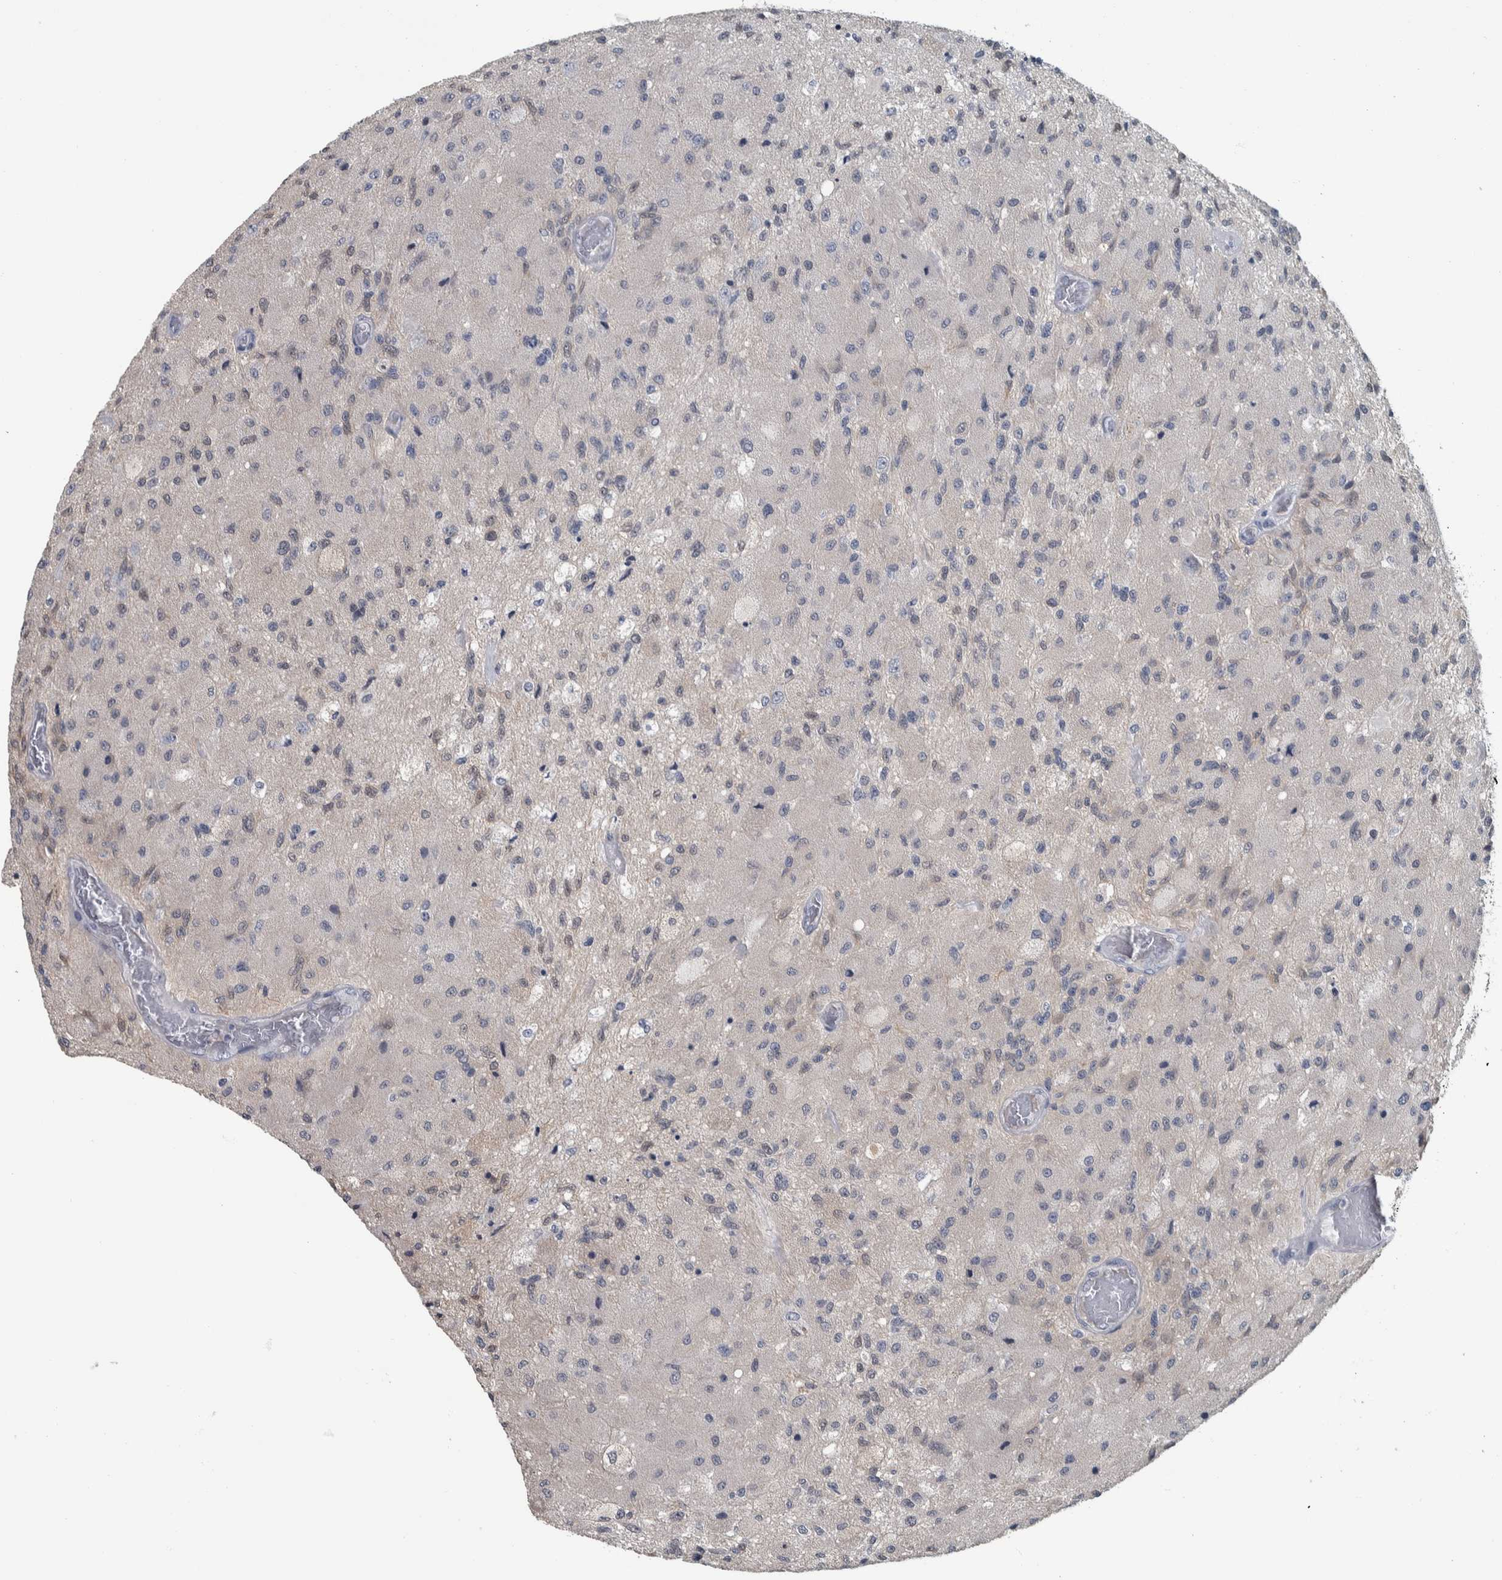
{"staining": {"intensity": "negative", "quantity": "none", "location": "none"}, "tissue": "glioma", "cell_type": "Tumor cells", "image_type": "cancer", "snomed": [{"axis": "morphology", "description": "Normal tissue, NOS"}, {"axis": "morphology", "description": "Glioma, malignant, High grade"}, {"axis": "topography", "description": "Cerebral cortex"}], "caption": "Photomicrograph shows no protein positivity in tumor cells of high-grade glioma (malignant) tissue.", "gene": "CAVIN4", "patient": {"sex": "male", "age": 77}}